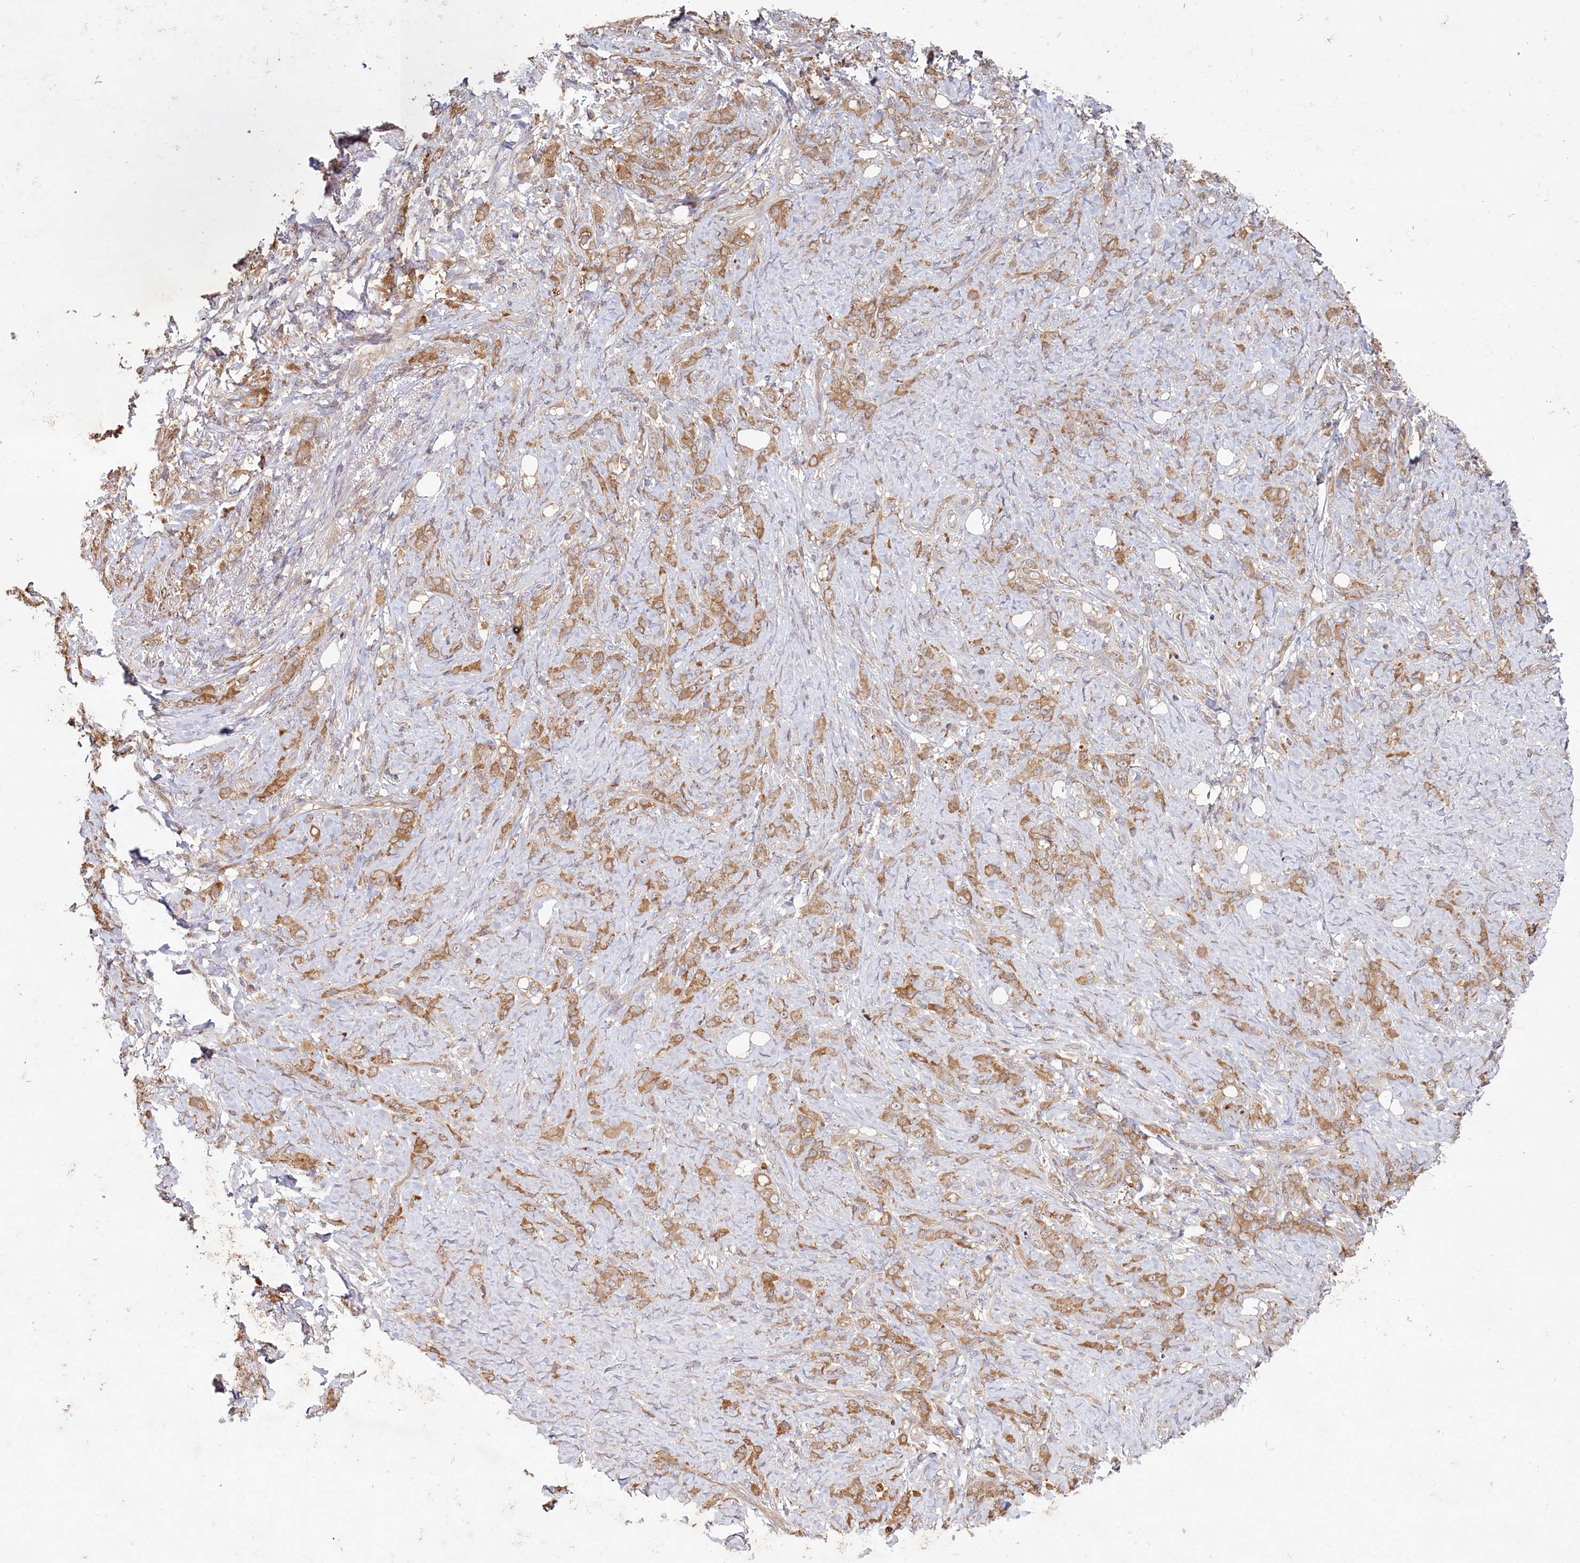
{"staining": {"intensity": "moderate", "quantity": ">75%", "location": "cytoplasmic/membranous"}, "tissue": "stomach cancer", "cell_type": "Tumor cells", "image_type": "cancer", "snomed": [{"axis": "morphology", "description": "Adenocarcinoma, NOS"}, {"axis": "topography", "description": "Stomach"}], "caption": "Immunohistochemical staining of human stomach cancer (adenocarcinoma) shows moderate cytoplasmic/membranous protein staining in approximately >75% of tumor cells. (Stains: DAB (3,3'-diaminobenzidine) in brown, nuclei in blue, Microscopy: brightfield microscopy at high magnification).", "gene": "HAL", "patient": {"sex": "female", "age": 79}}